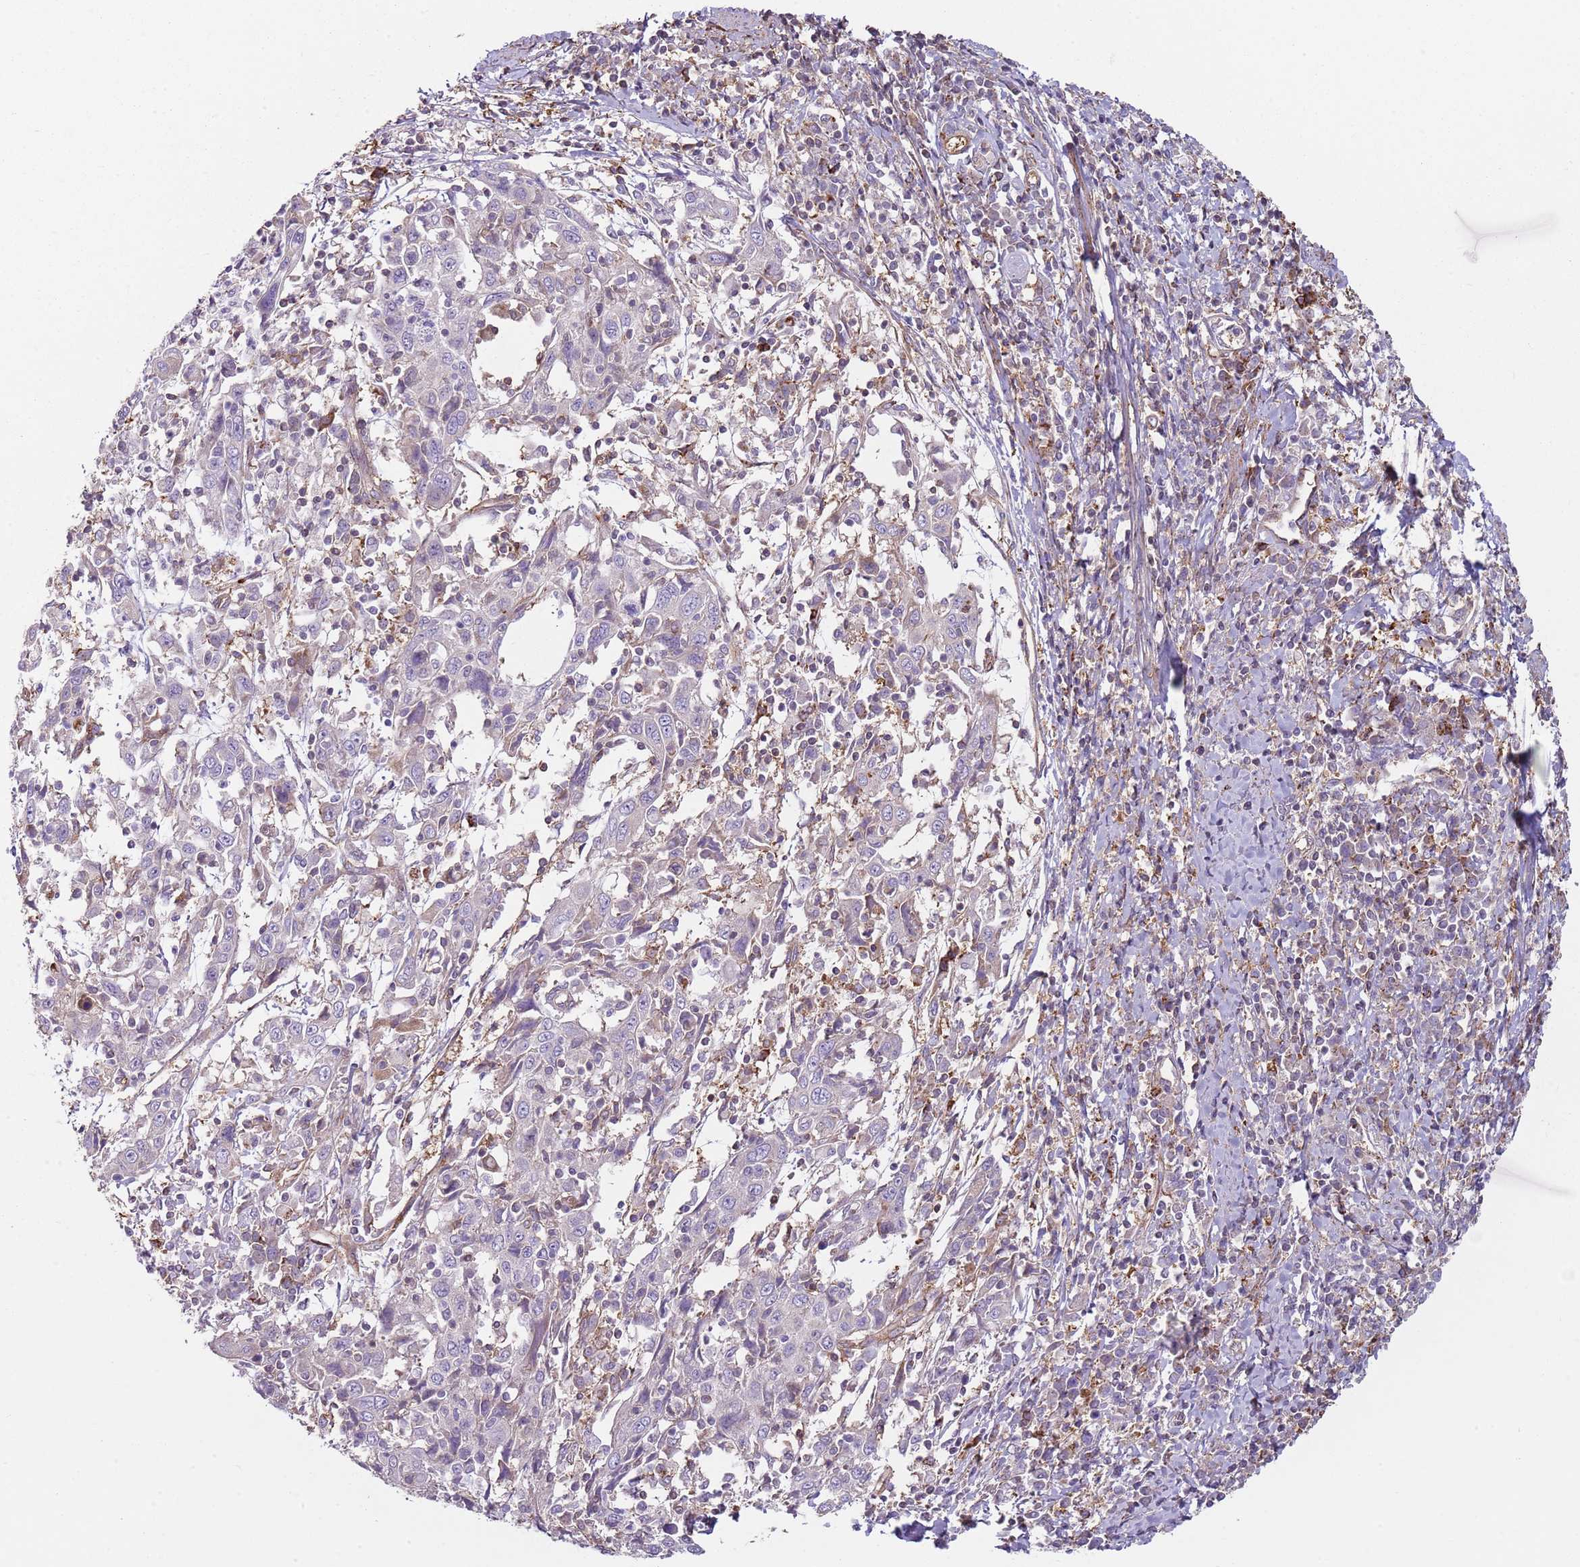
{"staining": {"intensity": "negative", "quantity": "none", "location": "none"}, "tissue": "cervical cancer", "cell_type": "Tumor cells", "image_type": "cancer", "snomed": [{"axis": "morphology", "description": "Squamous cell carcinoma, NOS"}, {"axis": "topography", "description": "Cervix"}], "caption": "The micrograph reveals no significant positivity in tumor cells of cervical cancer (squamous cell carcinoma).", "gene": "GNAI3", "patient": {"sex": "female", "age": 46}}